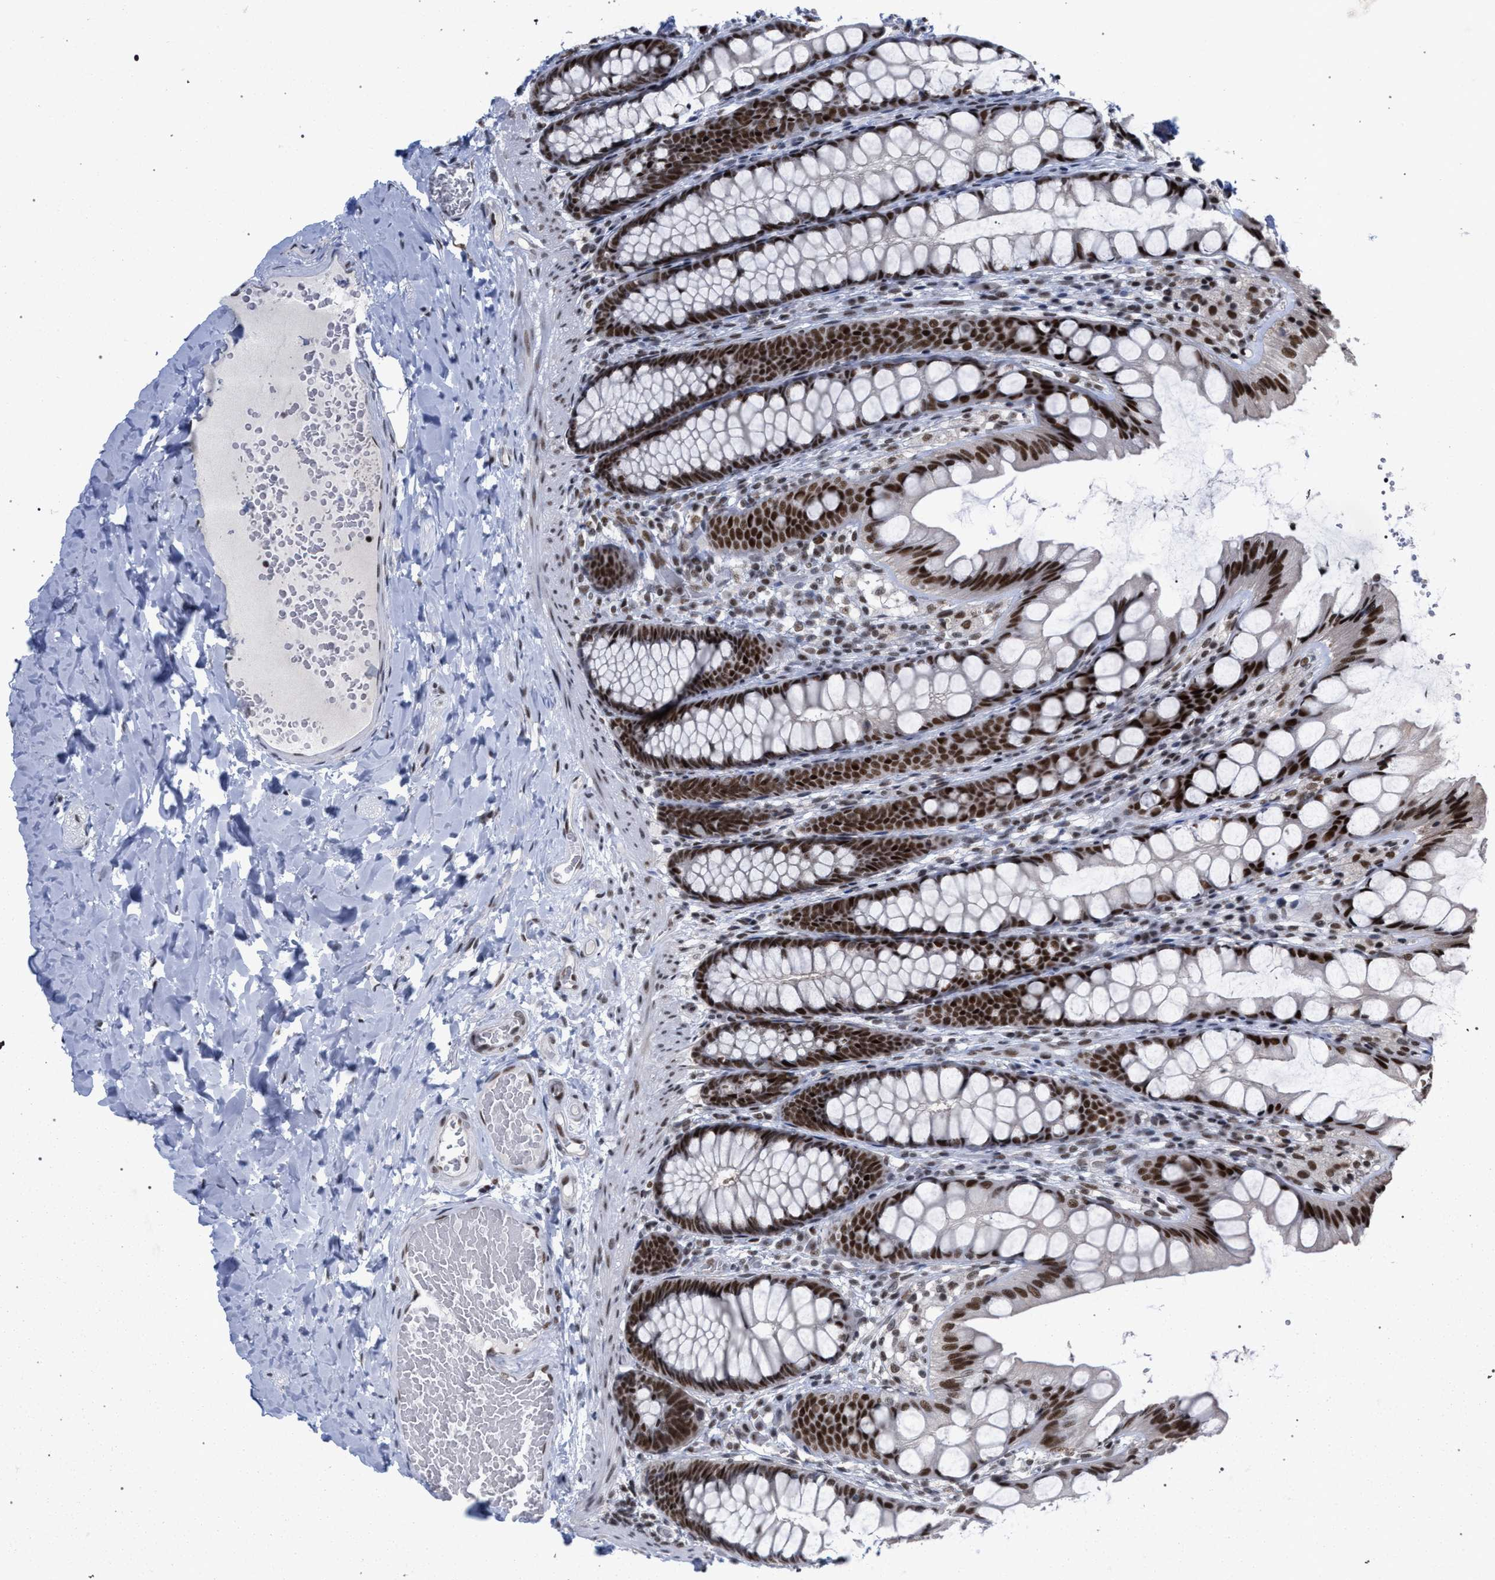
{"staining": {"intensity": "moderate", "quantity": ">75%", "location": "nuclear"}, "tissue": "colon", "cell_type": "Endothelial cells", "image_type": "normal", "snomed": [{"axis": "morphology", "description": "Normal tissue, NOS"}, {"axis": "topography", "description": "Colon"}], "caption": "A histopathology image showing moderate nuclear positivity in about >75% of endothelial cells in normal colon, as visualized by brown immunohistochemical staining.", "gene": "SCAF4", "patient": {"sex": "male", "age": 47}}